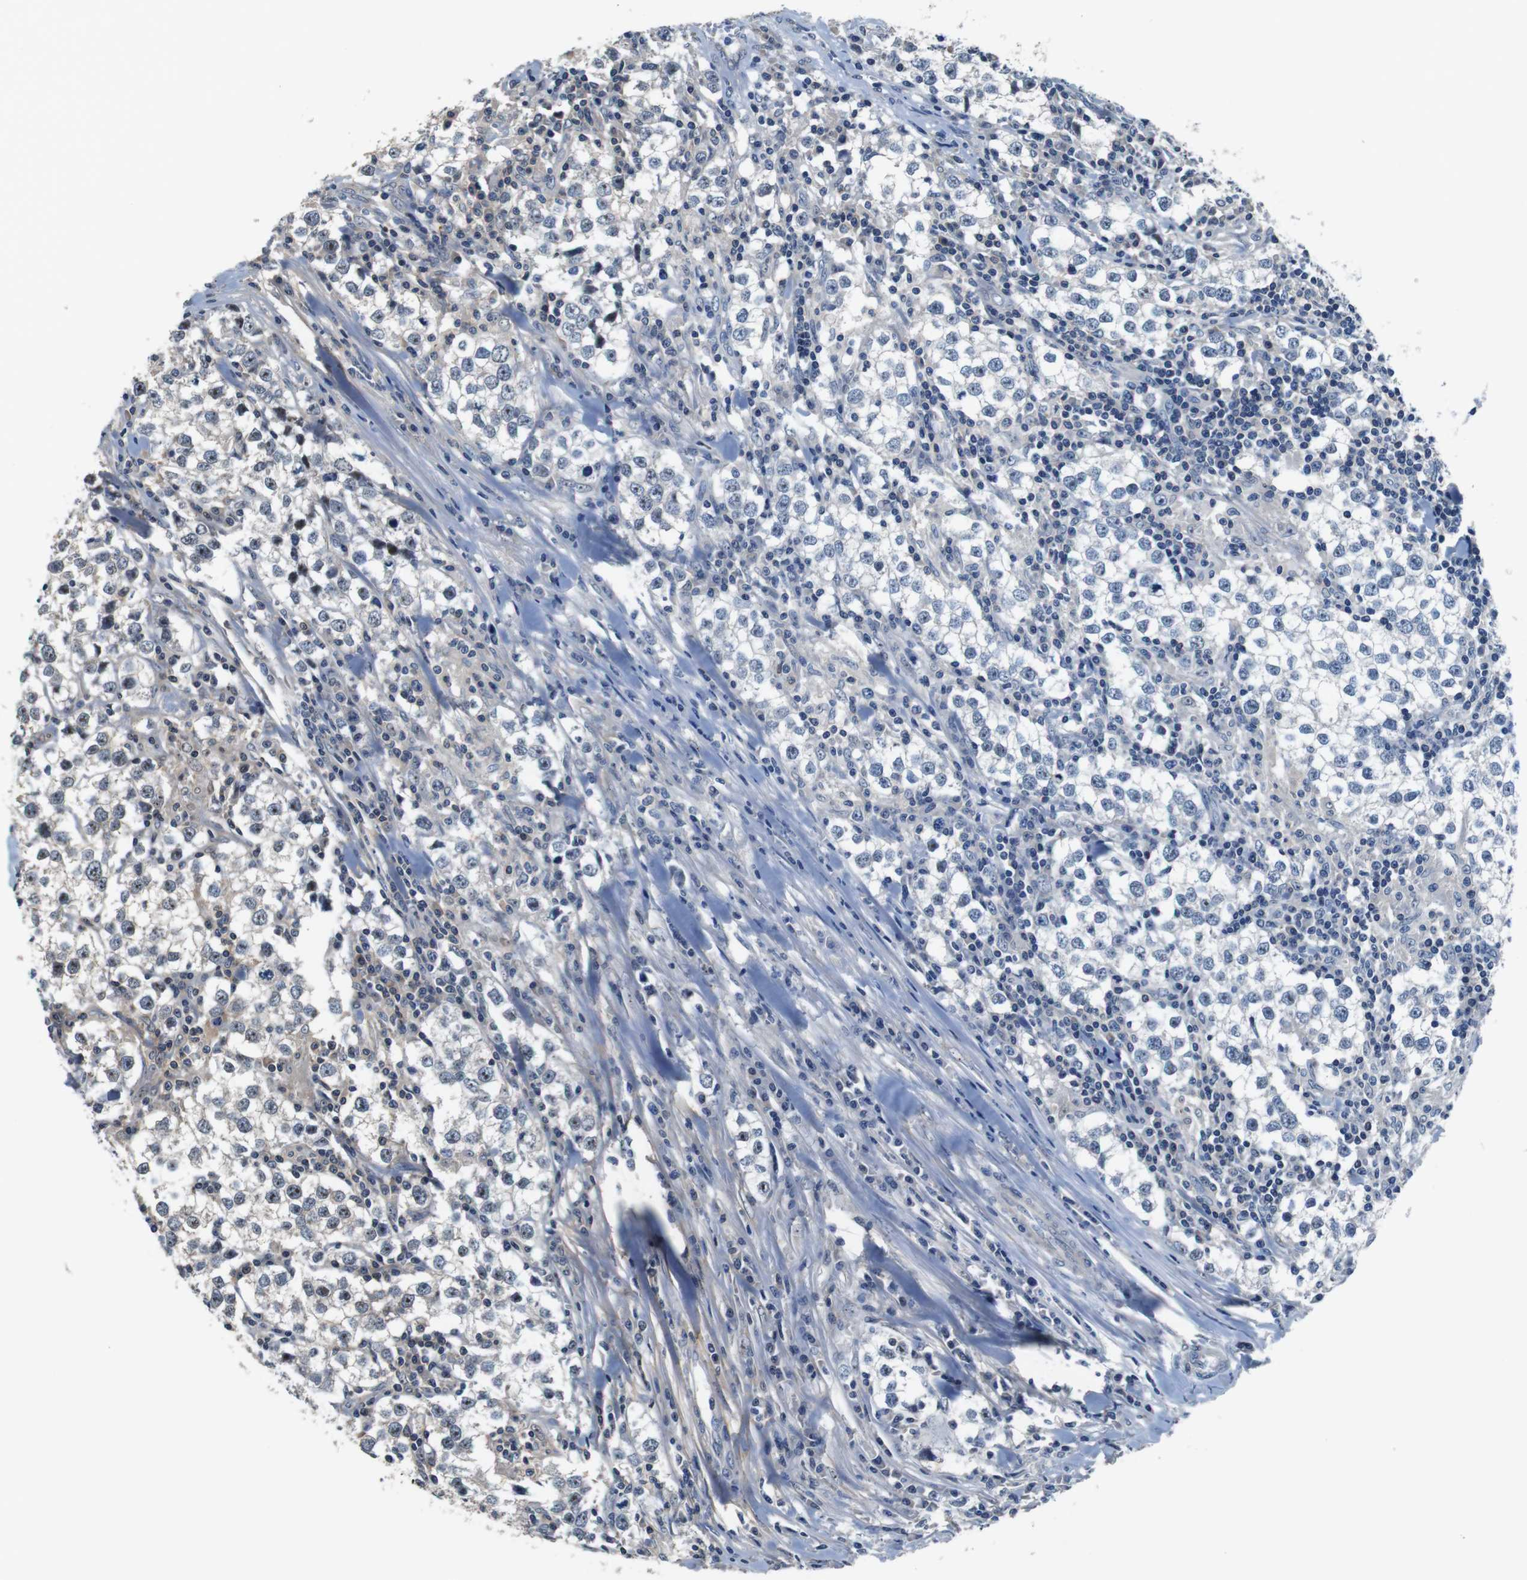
{"staining": {"intensity": "negative", "quantity": "none", "location": "none"}, "tissue": "testis cancer", "cell_type": "Tumor cells", "image_type": "cancer", "snomed": [{"axis": "morphology", "description": "Seminoma, NOS"}, {"axis": "morphology", "description": "Carcinoma, Embryonal, NOS"}, {"axis": "topography", "description": "Testis"}], "caption": "An immunohistochemistry image of testis cancer is shown. There is no staining in tumor cells of testis cancer.", "gene": "LRP4", "patient": {"sex": "male", "age": 36}}